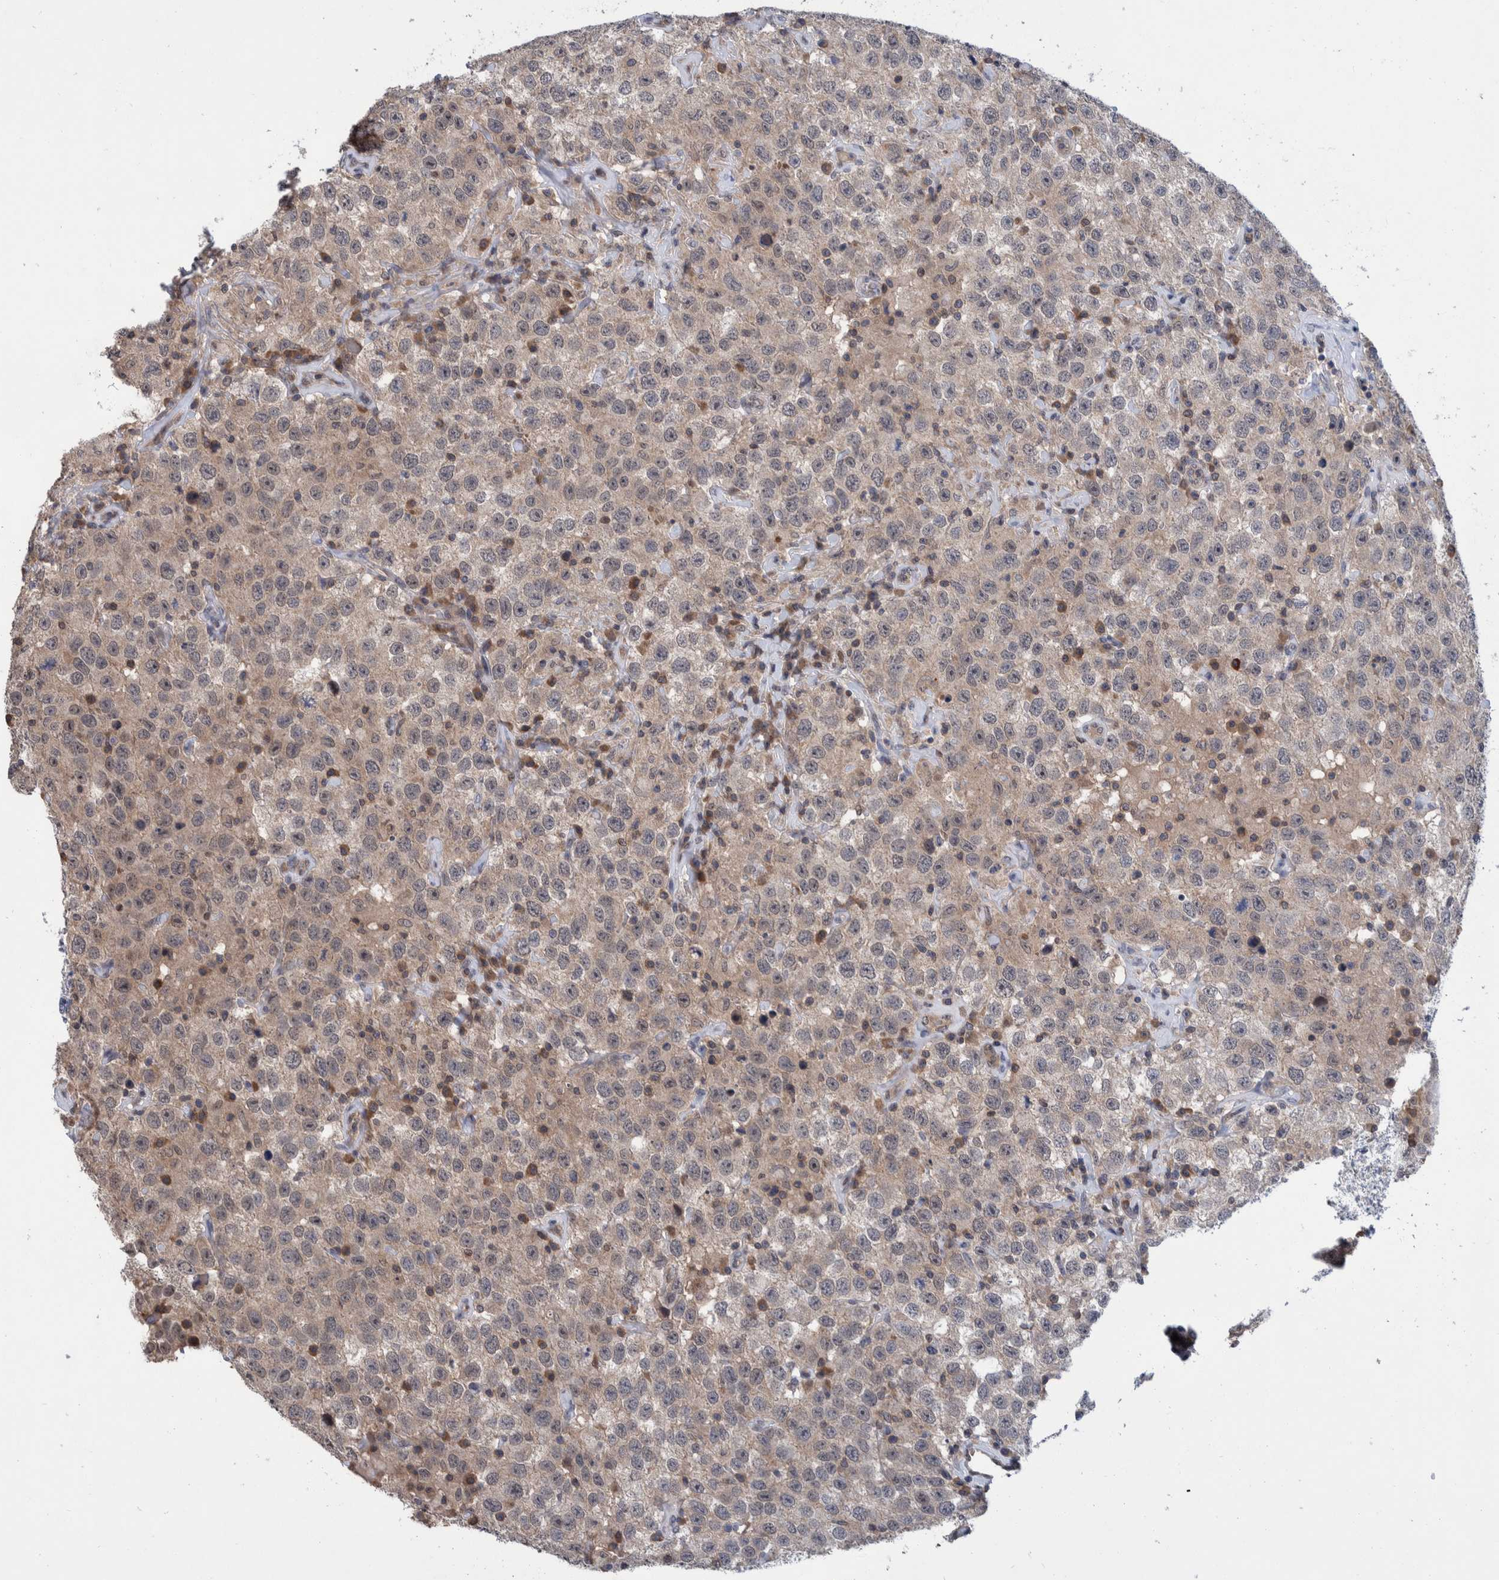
{"staining": {"intensity": "weak", "quantity": "<25%", "location": "cytoplasmic/membranous,nuclear"}, "tissue": "testis cancer", "cell_type": "Tumor cells", "image_type": "cancer", "snomed": [{"axis": "morphology", "description": "Seminoma, NOS"}, {"axis": "topography", "description": "Testis"}], "caption": "Immunohistochemistry micrograph of neoplastic tissue: human testis seminoma stained with DAB shows no significant protein staining in tumor cells.", "gene": "PLPBP", "patient": {"sex": "male", "age": 41}}